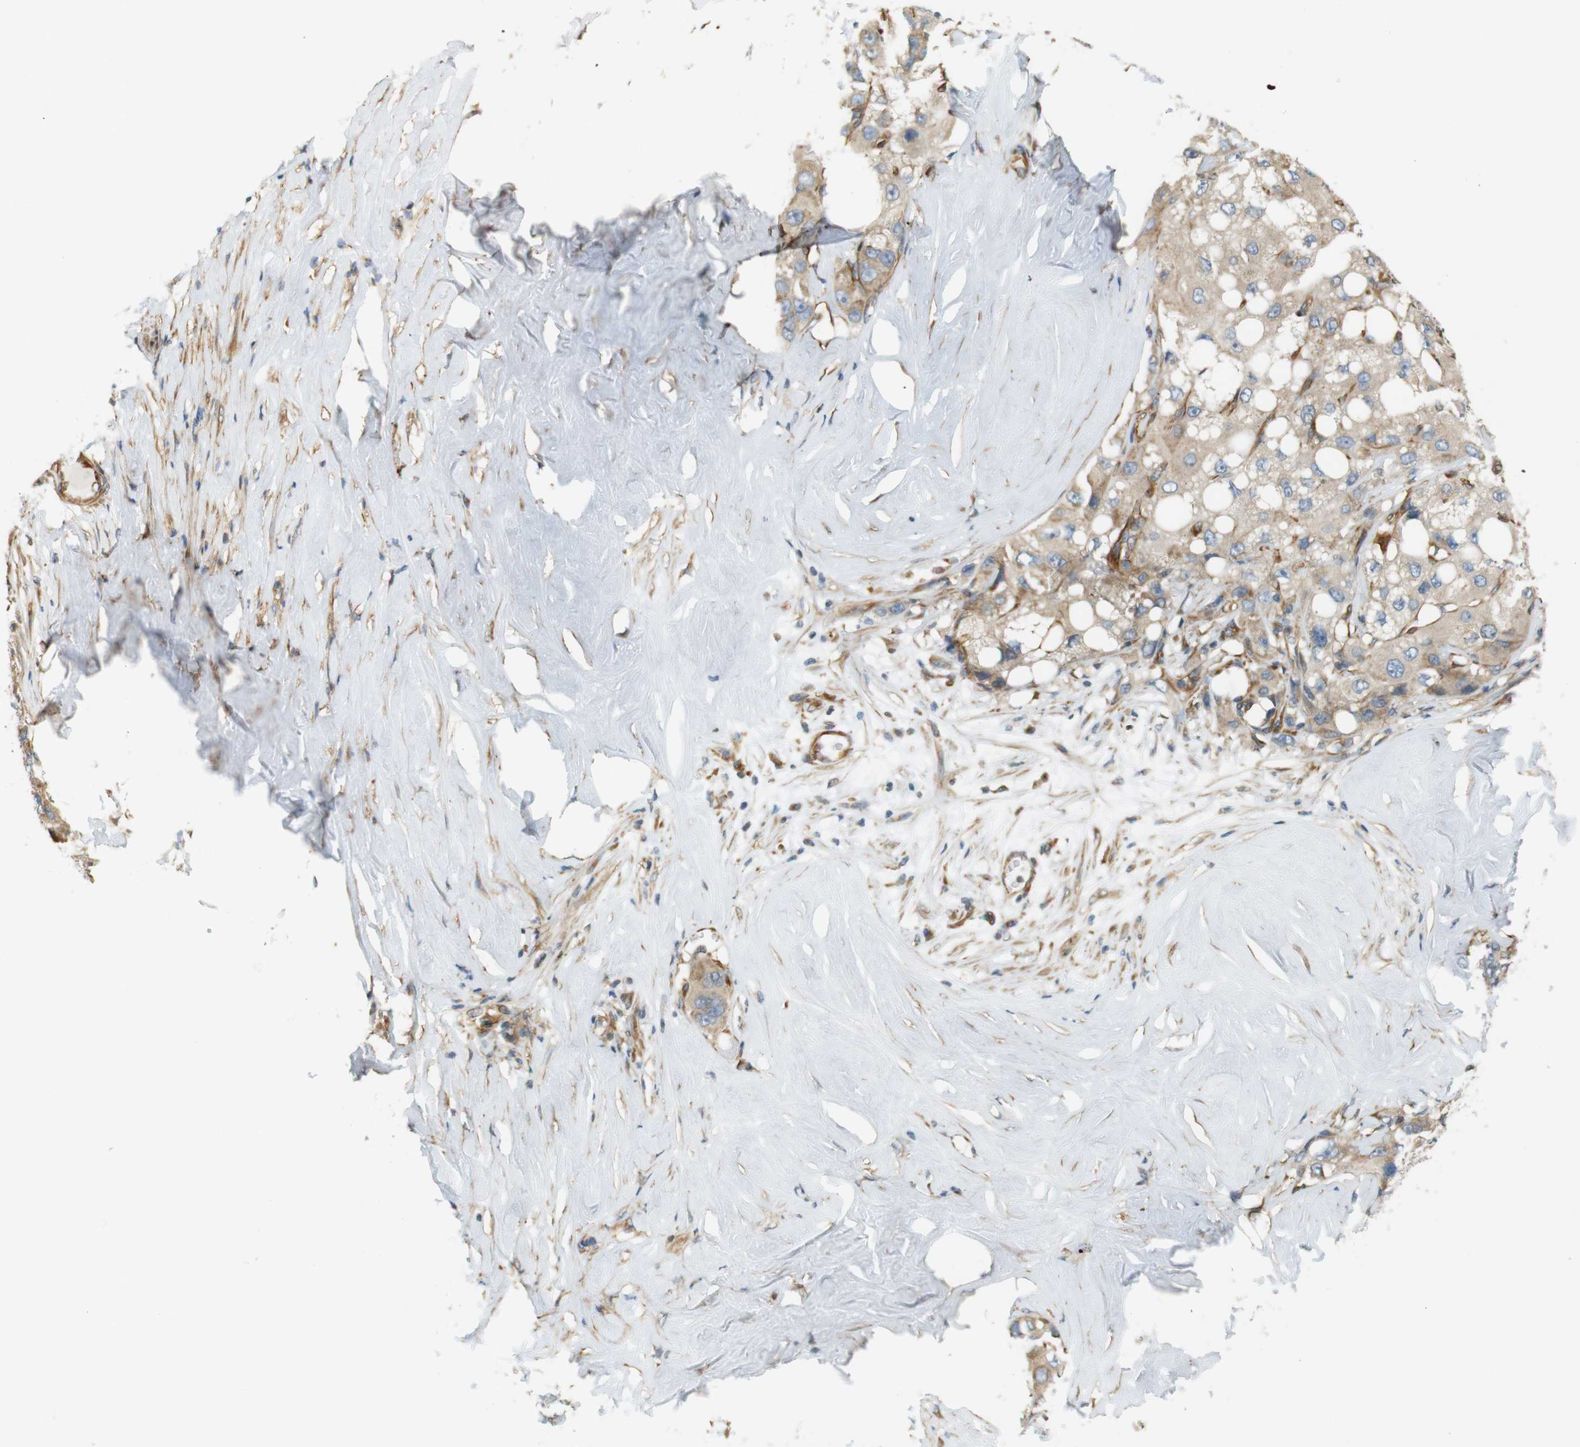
{"staining": {"intensity": "weak", "quantity": ">75%", "location": "cytoplasmic/membranous"}, "tissue": "liver cancer", "cell_type": "Tumor cells", "image_type": "cancer", "snomed": [{"axis": "morphology", "description": "Carcinoma, Hepatocellular, NOS"}, {"axis": "topography", "description": "Liver"}], "caption": "DAB (3,3'-diaminobenzidine) immunohistochemical staining of human liver hepatocellular carcinoma shows weak cytoplasmic/membranous protein positivity in about >75% of tumor cells.", "gene": "CYTH3", "patient": {"sex": "male", "age": 80}}